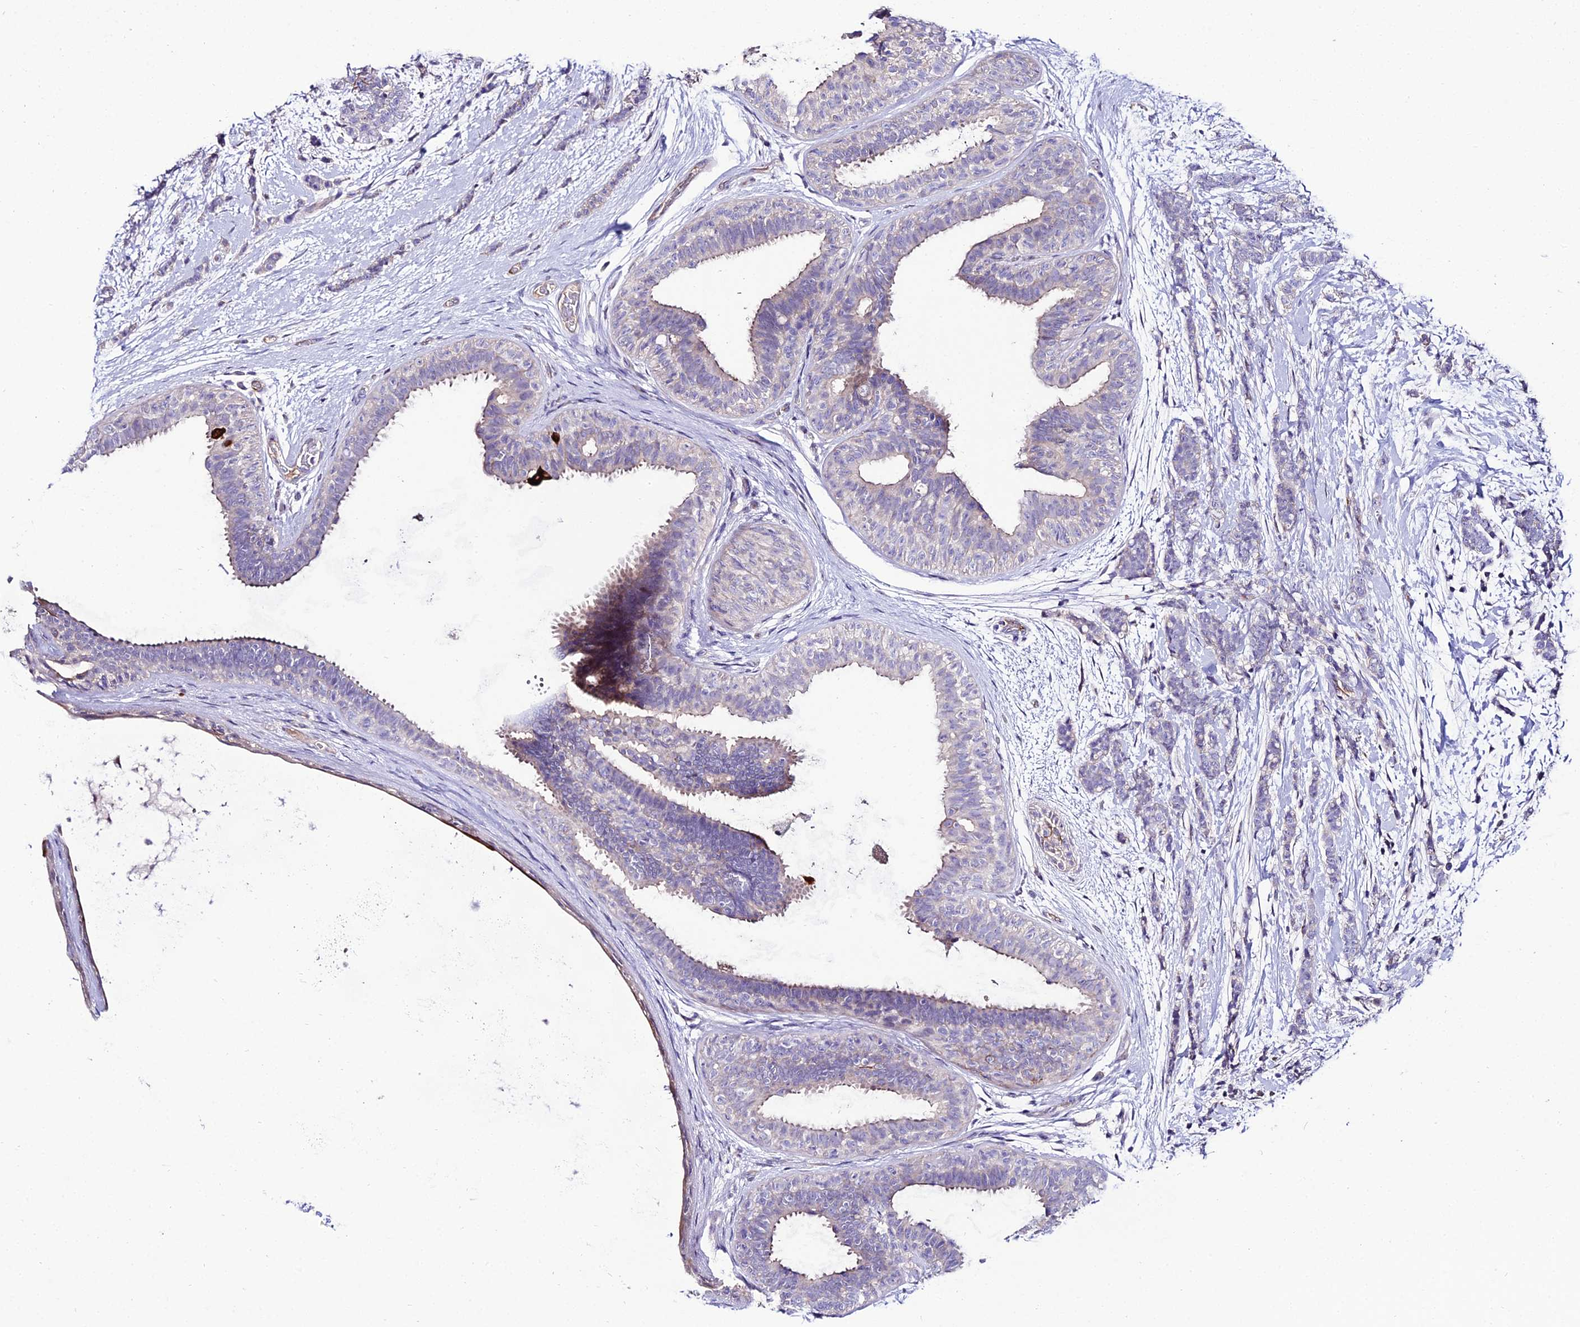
{"staining": {"intensity": "negative", "quantity": "none", "location": "none"}, "tissue": "breast cancer", "cell_type": "Tumor cells", "image_type": "cancer", "snomed": [{"axis": "morphology", "description": "Lobular carcinoma"}, {"axis": "topography", "description": "Breast"}], "caption": "Tumor cells show no significant protein staining in breast lobular carcinoma.", "gene": "SHQ1", "patient": {"sex": "female", "age": 58}}